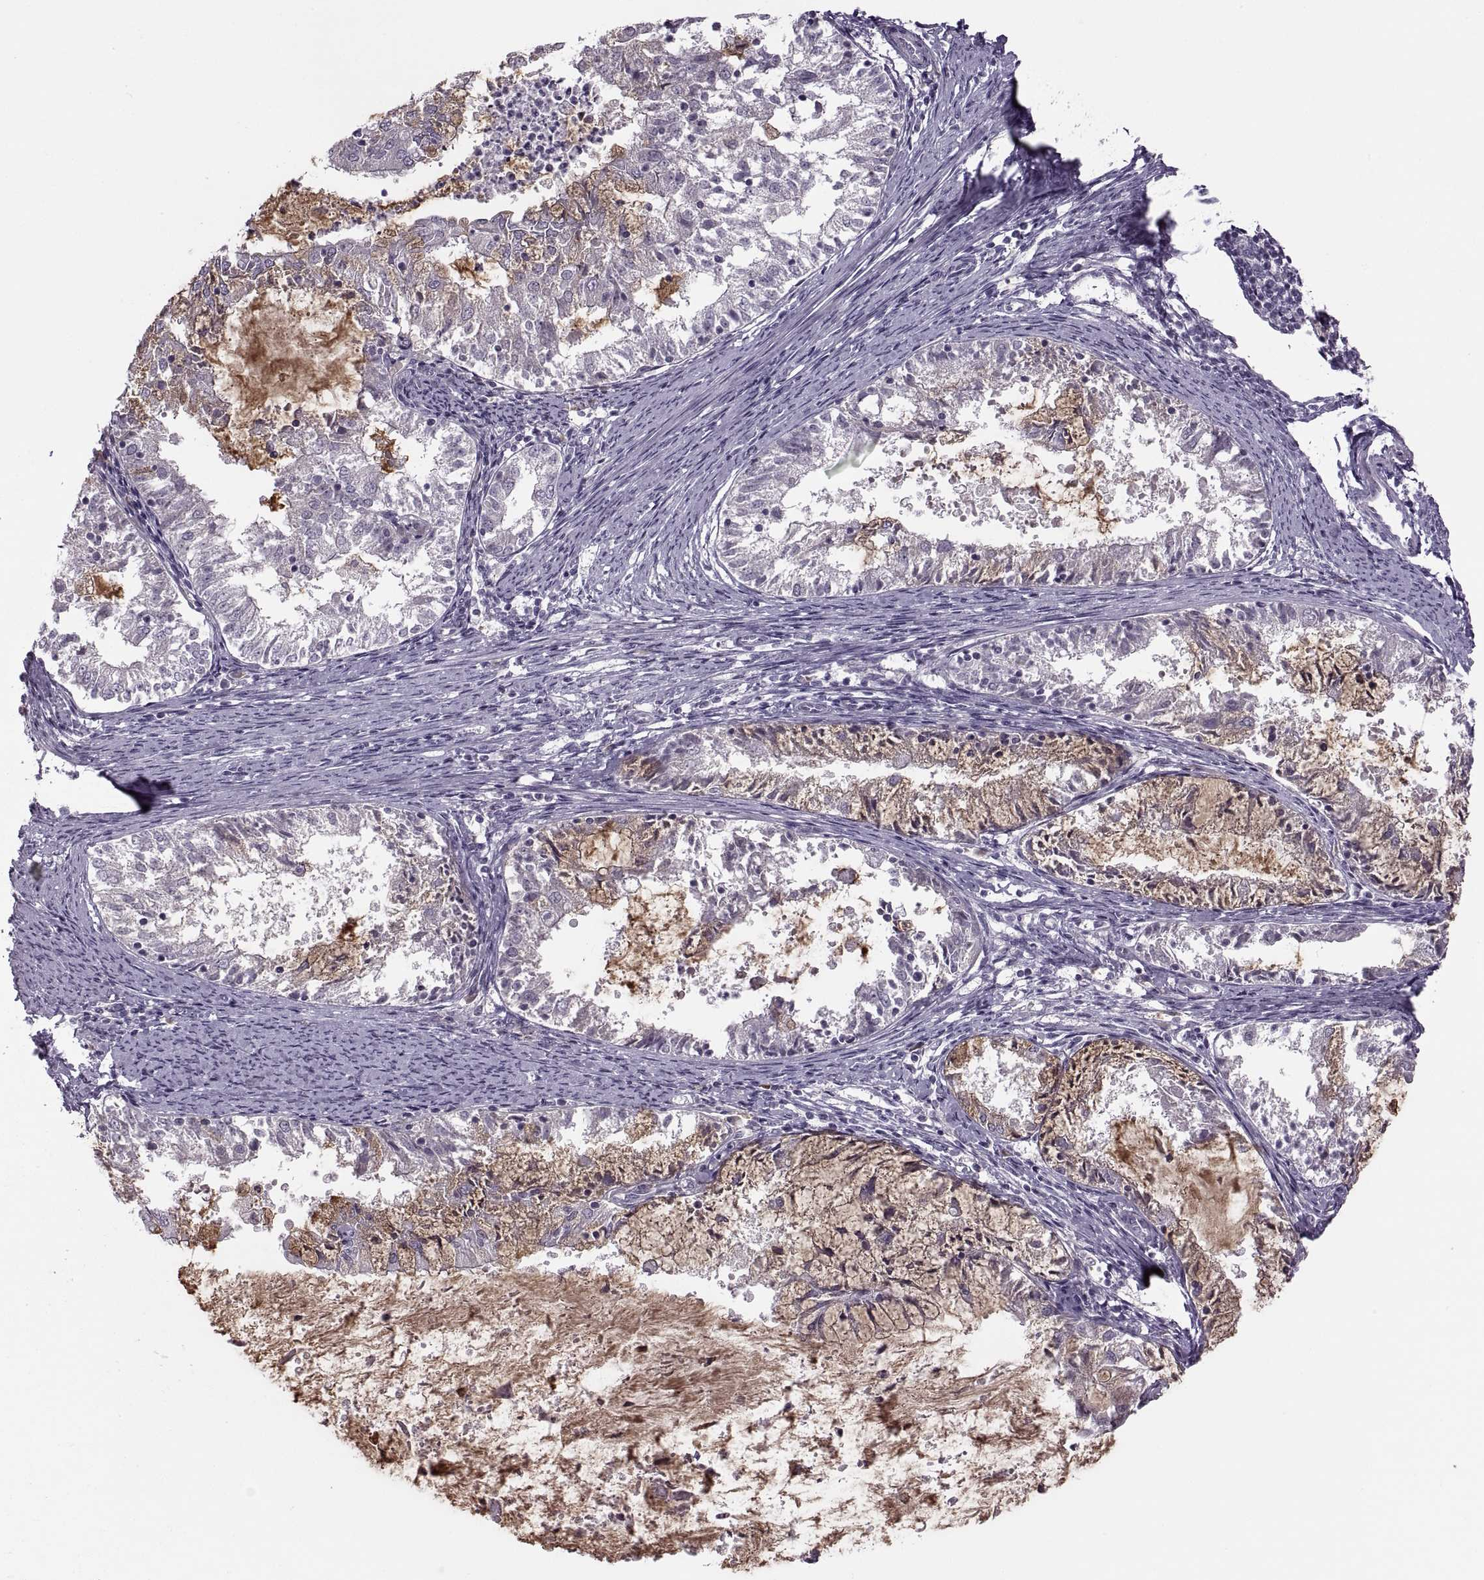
{"staining": {"intensity": "negative", "quantity": "none", "location": "none"}, "tissue": "endometrial cancer", "cell_type": "Tumor cells", "image_type": "cancer", "snomed": [{"axis": "morphology", "description": "Adenocarcinoma, NOS"}, {"axis": "topography", "description": "Endometrium"}], "caption": "Immunohistochemistry micrograph of endometrial adenocarcinoma stained for a protein (brown), which demonstrates no positivity in tumor cells.", "gene": "H2AP", "patient": {"sex": "female", "age": 57}}